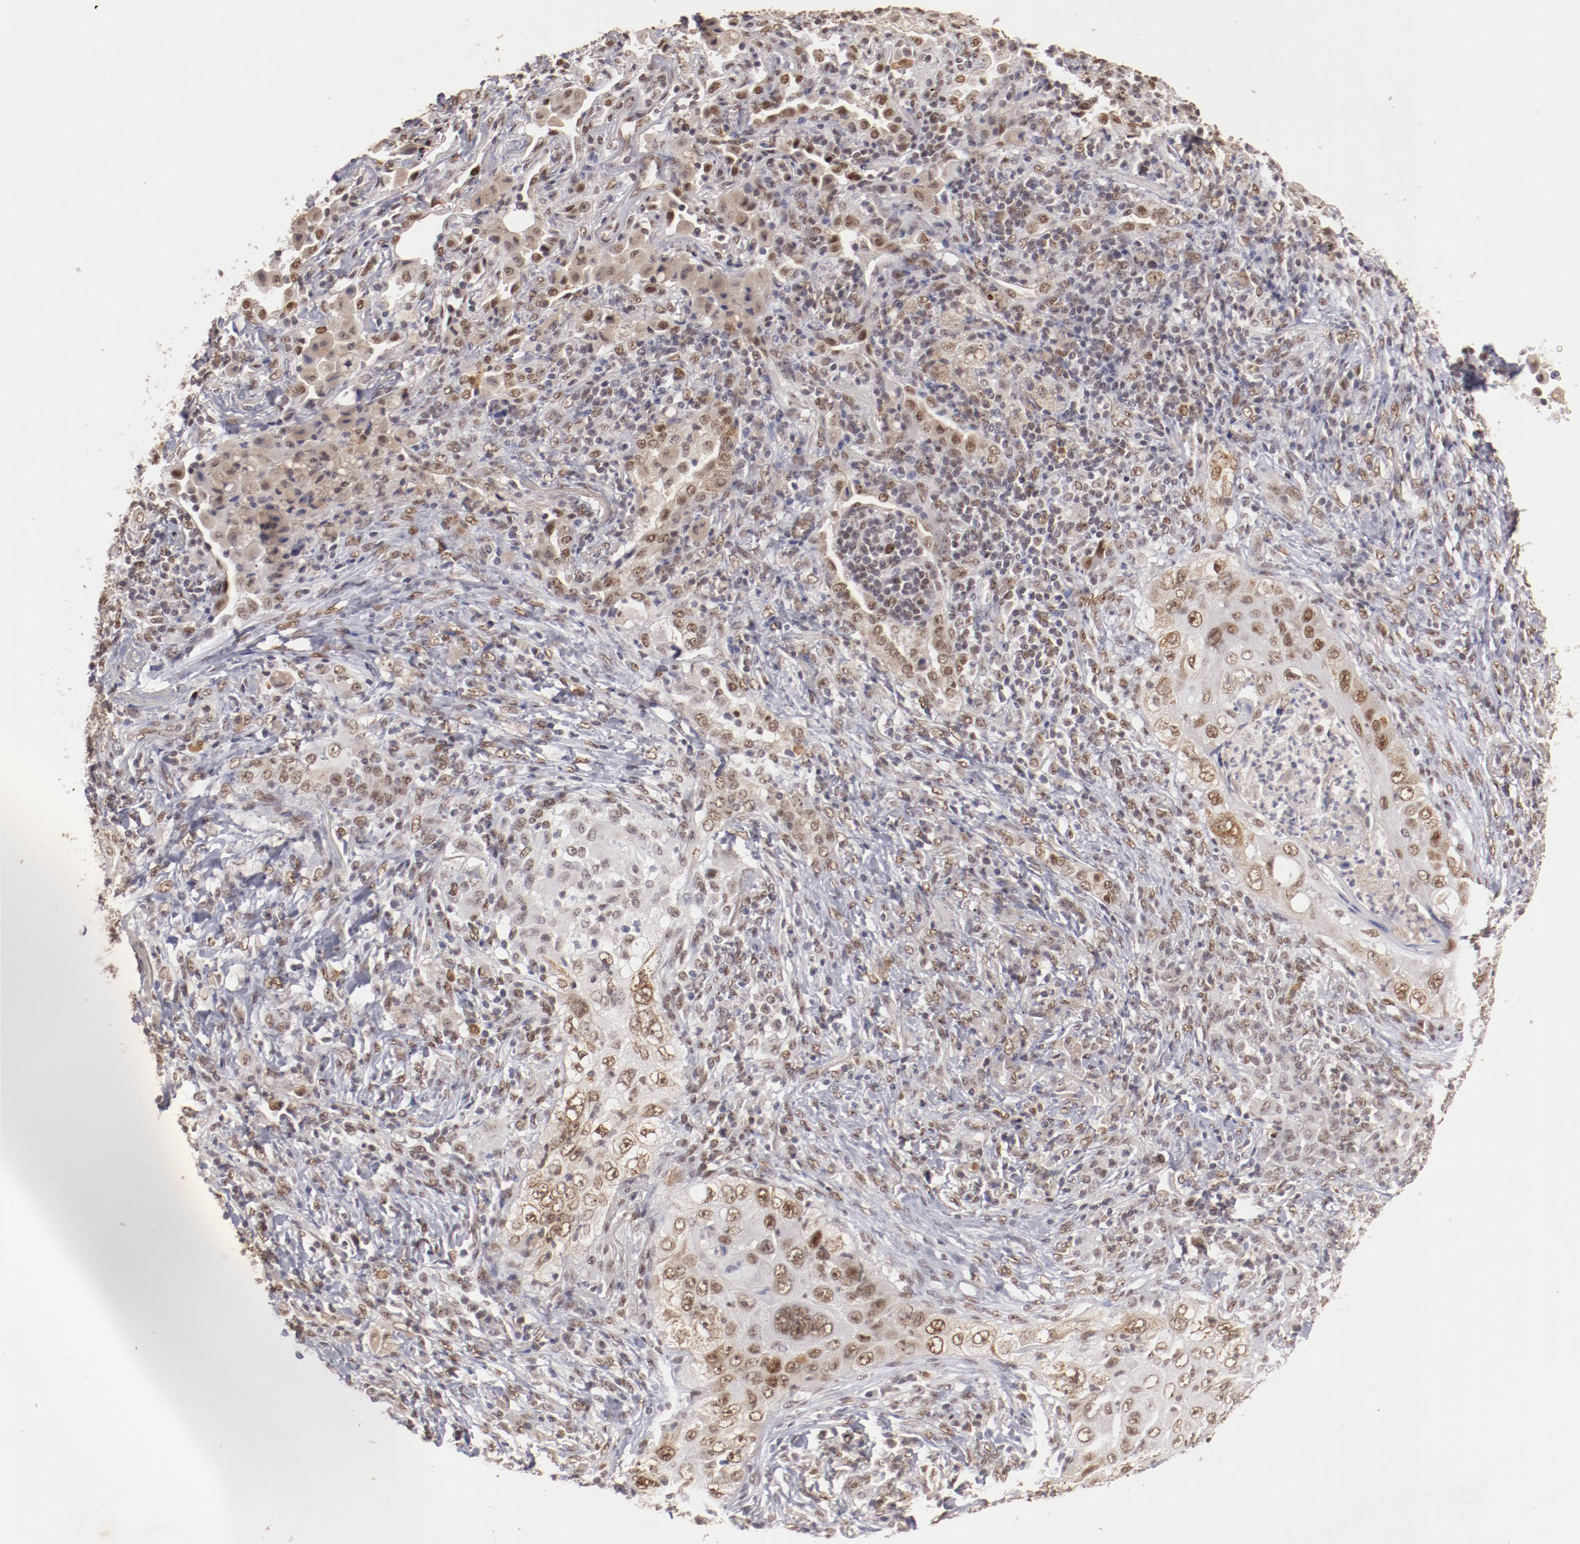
{"staining": {"intensity": "moderate", "quantity": ">75%", "location": "cytoplasmic/membranous,nuclear"}, "tissue": "lung cancer", "cell_type": "Tumor cells", "image_type": "cancer", "snomed": [{"axis": "morphology", "description": "Squamous cell carcinoma, NOS"}, {"axis": "topography", "description": "Lung"}], "caption": "Tumor cells reveal medium levels of moderate cytoplasmic/membranous and nuclear expression in about >75% of cells in human lung cancer (squamous cell carcinoma).", "gene": "CLOCK", "patient": {"sex": "female", "age": 67}}